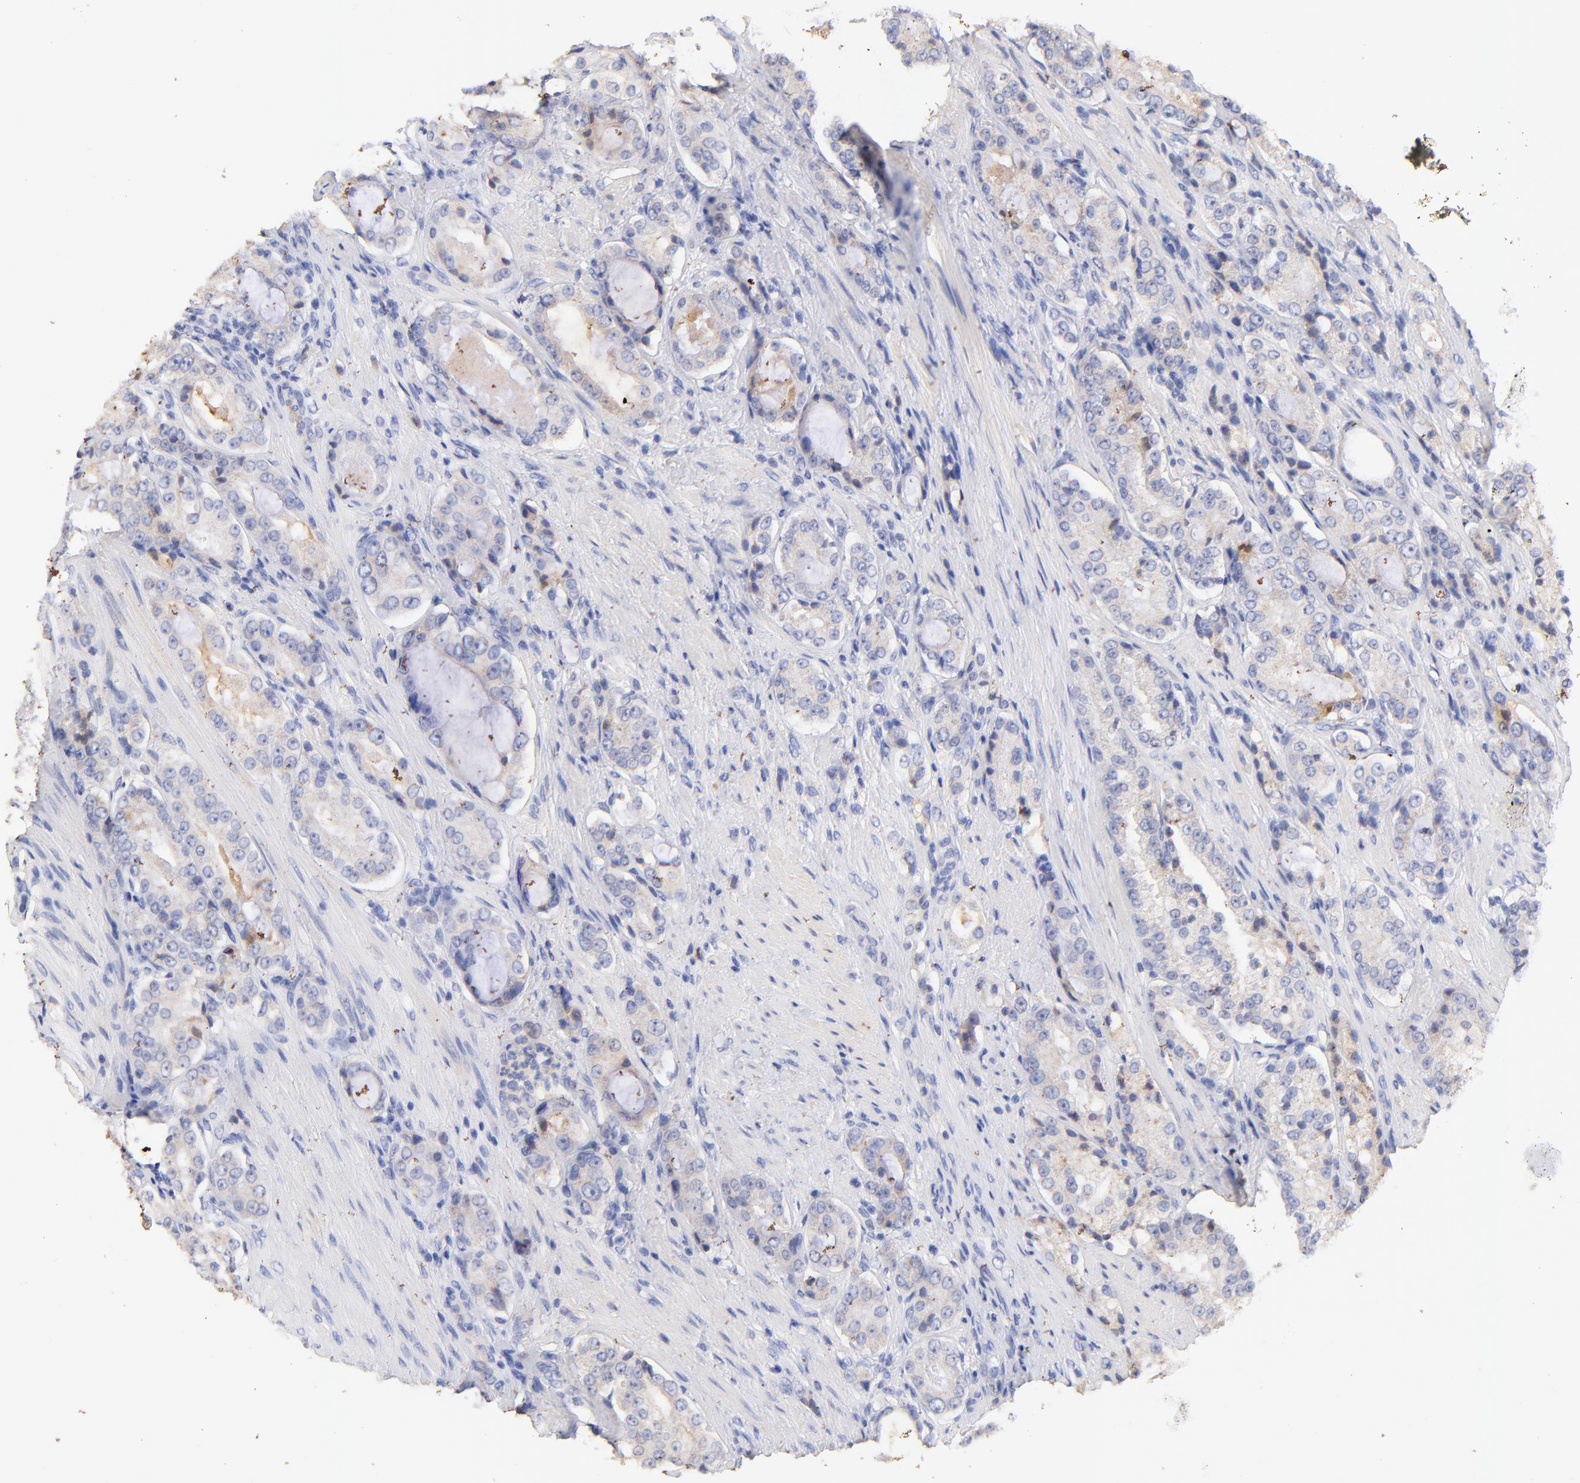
{"staining": {"intensity": "negative", "quantity": "none", "location": "none"}, "tissue": "prostate cancer", "cell_type": "Tumor cells", "image_type": "cancer", "snomed": [{"axis": "morphology", "description": "Adenocarcinoma, High grade"}, {"axis": "topography", "description": "Prostate"}], "caption": "The image shows no significant expression in tumor cells of adenocarcinoma (high-grade) (prostate). The staining is performed using DAB brown chromogen with nuclei counter-stained in using hematoxylin.", "gene": "IGLV7-43", "patient": {"sex": "male", "age": 72}}